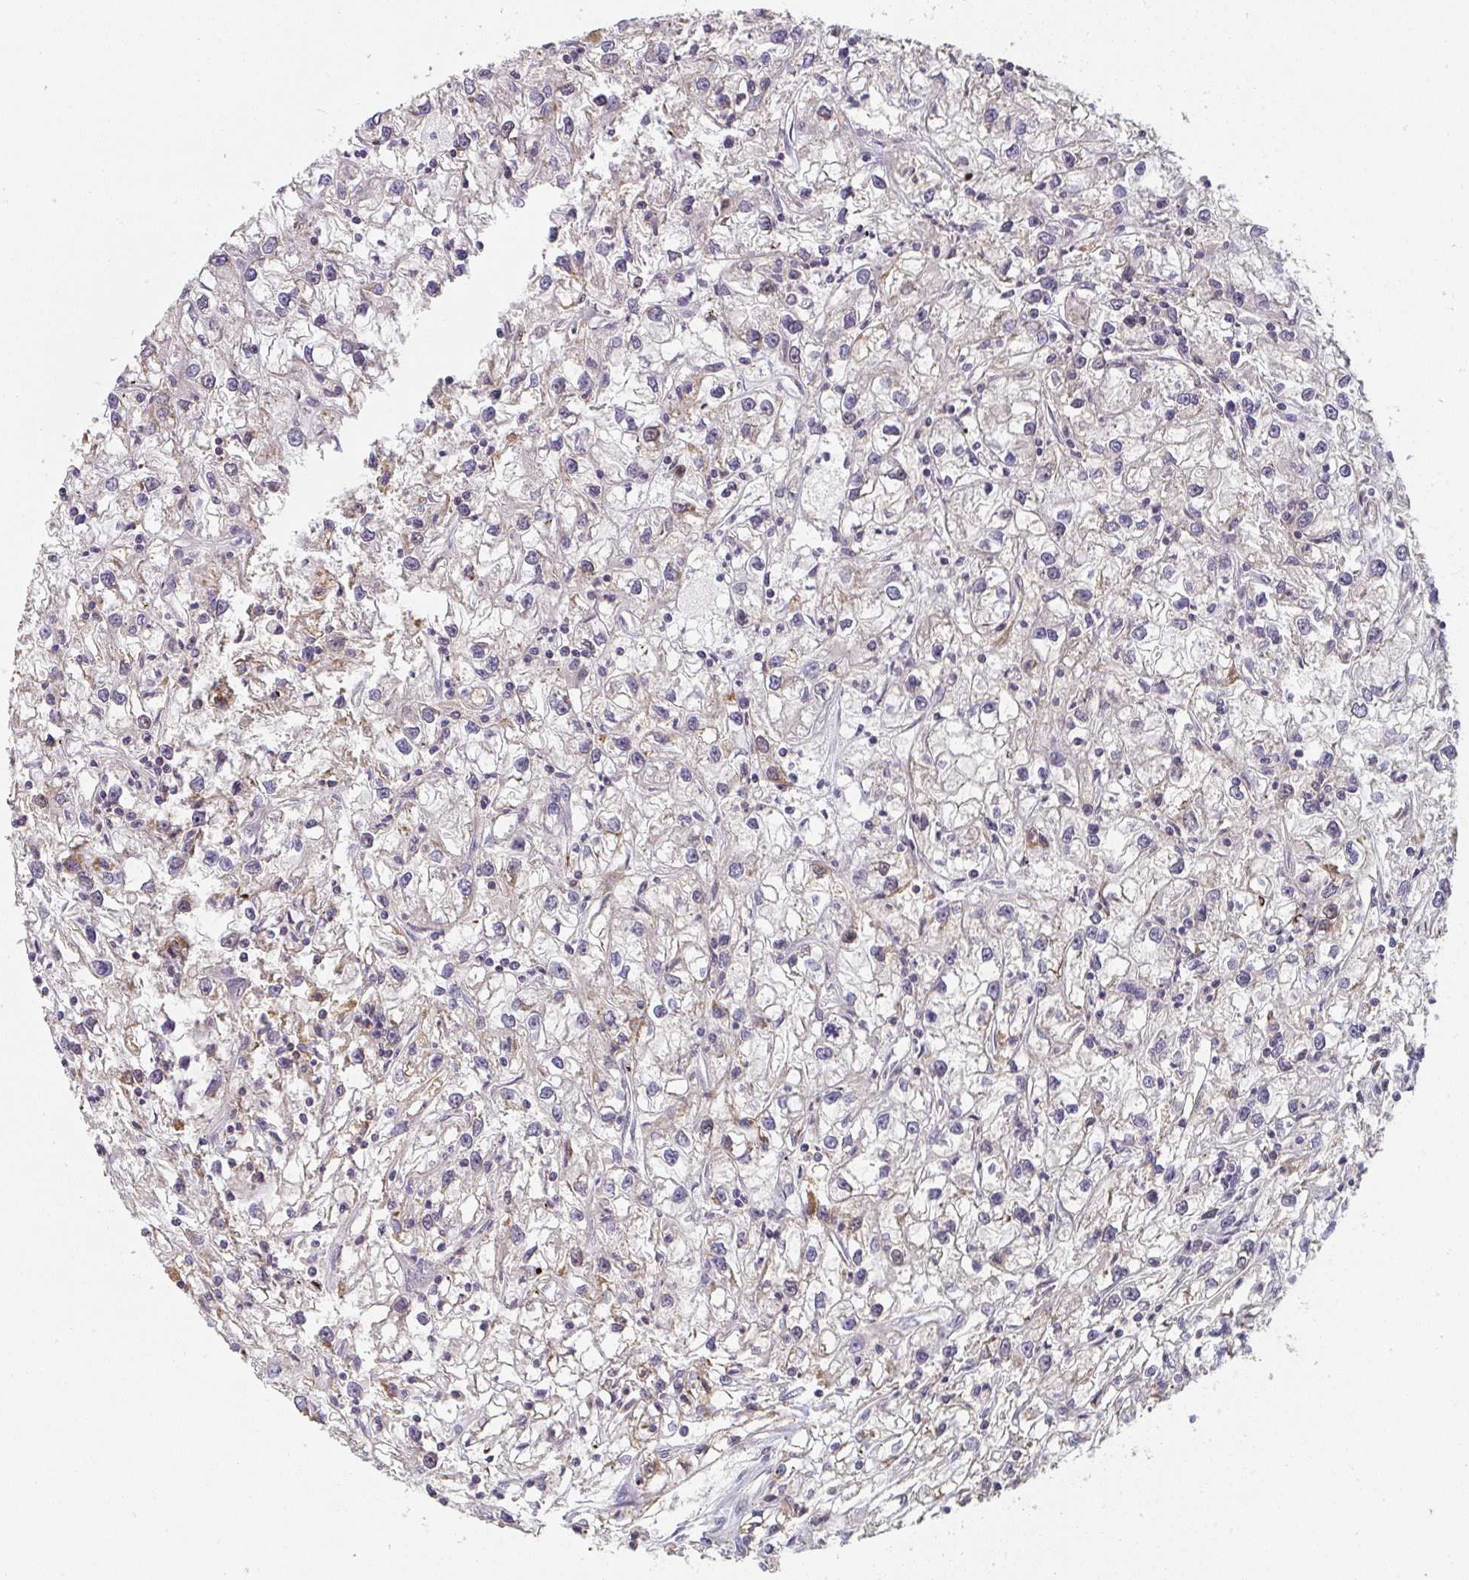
{"staining": {"intensity": "weak", "quantity": "<25%", "location": "cytoplasmic/membranous,nuclear"}, "tissue": "renal cancer", "cell_type": "Tumor cells", "image_type": "cancer", "snomed": [{"axis": "morphology", "description": "Adenocarcinoma, NOS"}, {"axis": "topography", "description": "Kidney"}], "caption": "High power microscopy micrograph of an immunohistochemistry histopathology image of renal cancer (adenocarcinoma), revealing no significant expression in tumor cells.", "gene": "RANGRF", "patient": {"sex": "female", "age": 59}}